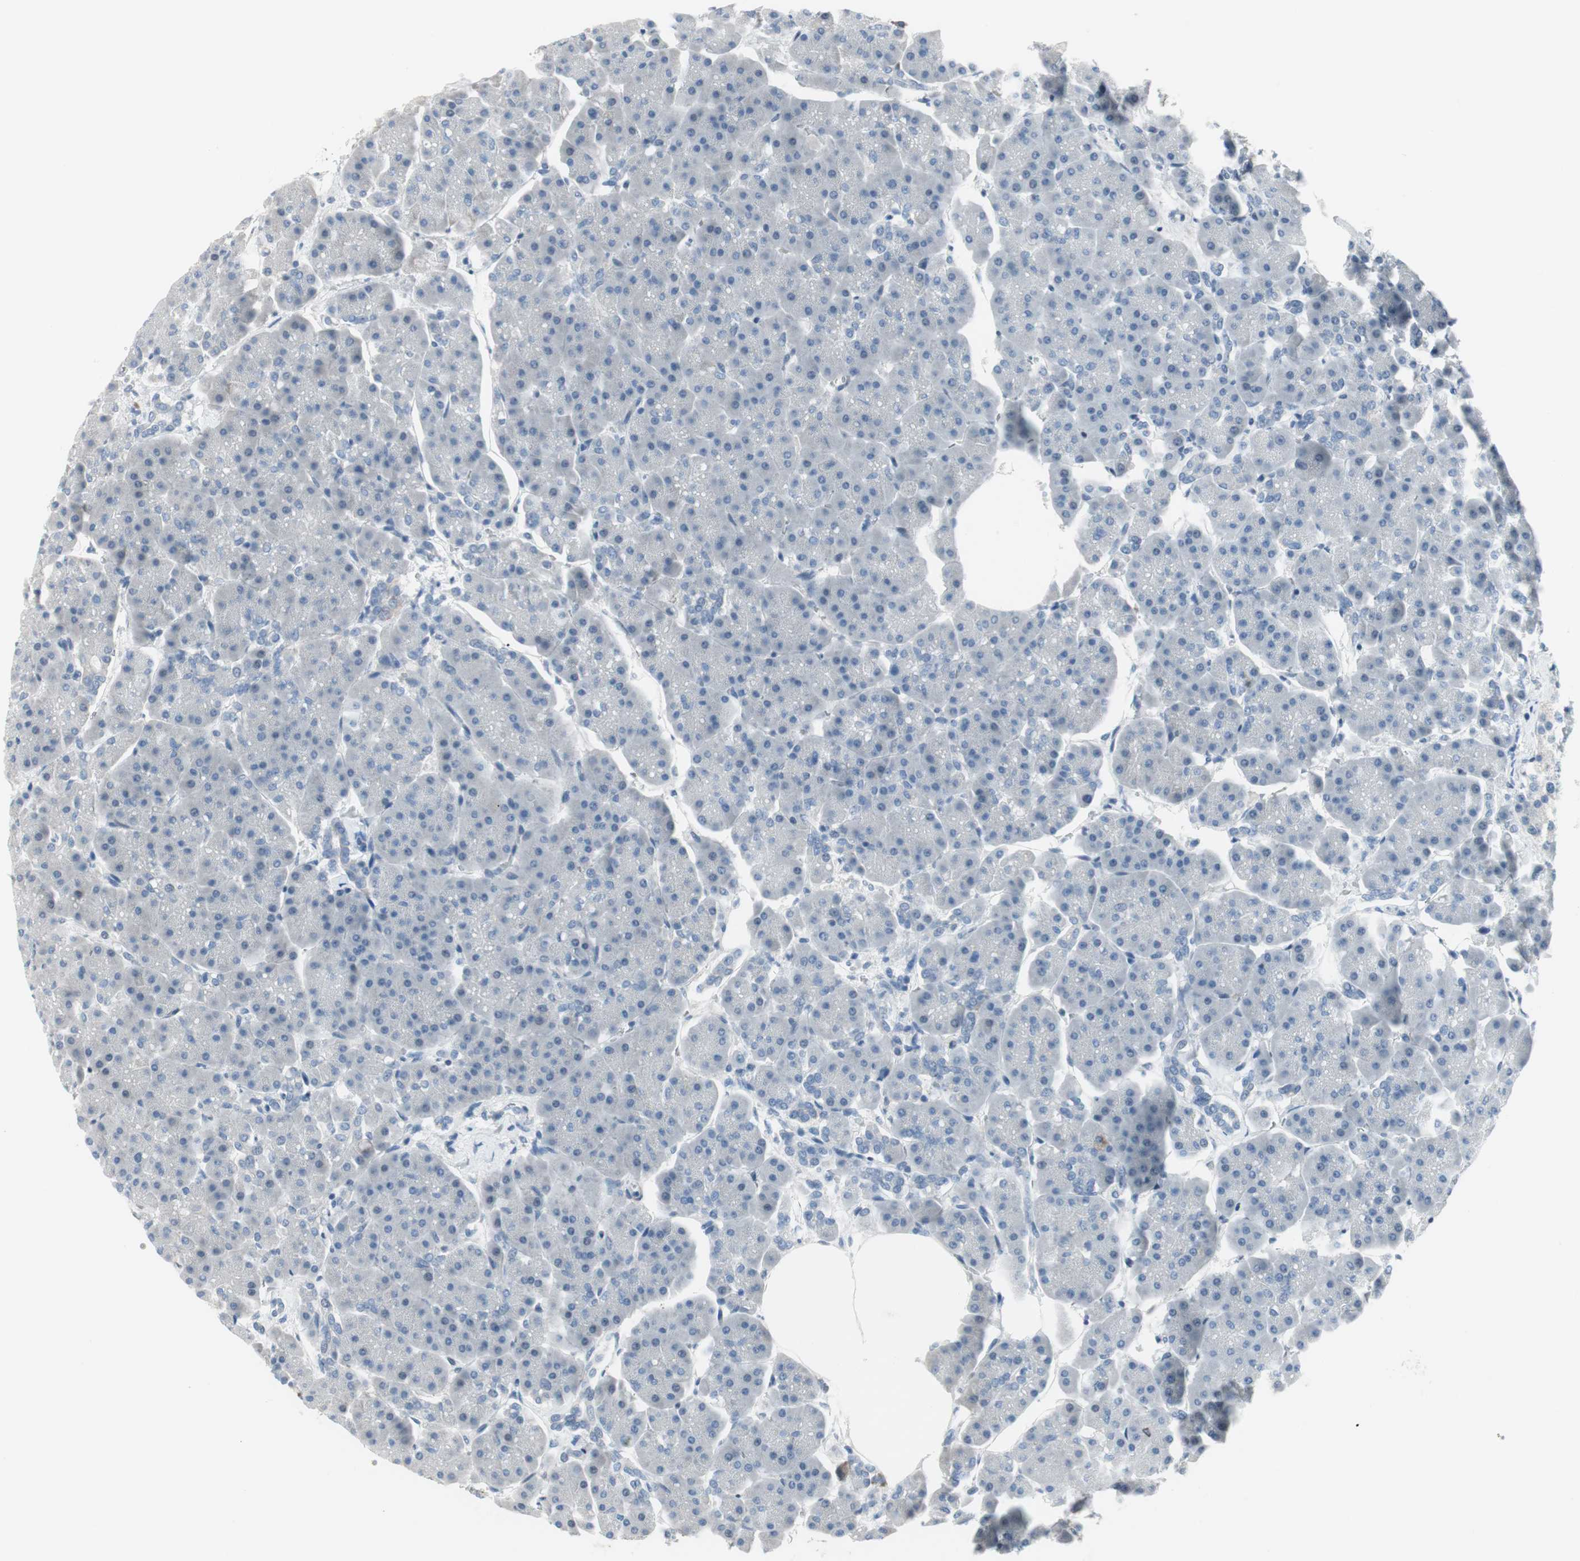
{"staining": {"intensity": "negative", "quantity": "none", "location": "none"}, "tissue": "pancreas", "cell_type": "Exocrine glandular cells", "image_type": "normal", "snomed": [{"axis": "morphology", "description": "Normal tissue, NOS"}, {"axis": "topography", "description": "Pancreas"}], "caption": "High power microscopy micrograph of an immunohistochemistry micrograph of normal pancreas, revealing no significant expression in exocrine glandular cells. Brightfield microscopy of IHC stained with DAB (3,3'-diaminobenzidine) (brown) and hematoxylin (blue), captured at high magnification.", "gene": "PIGR", "patient": {"sex": "female", "age": 70}}